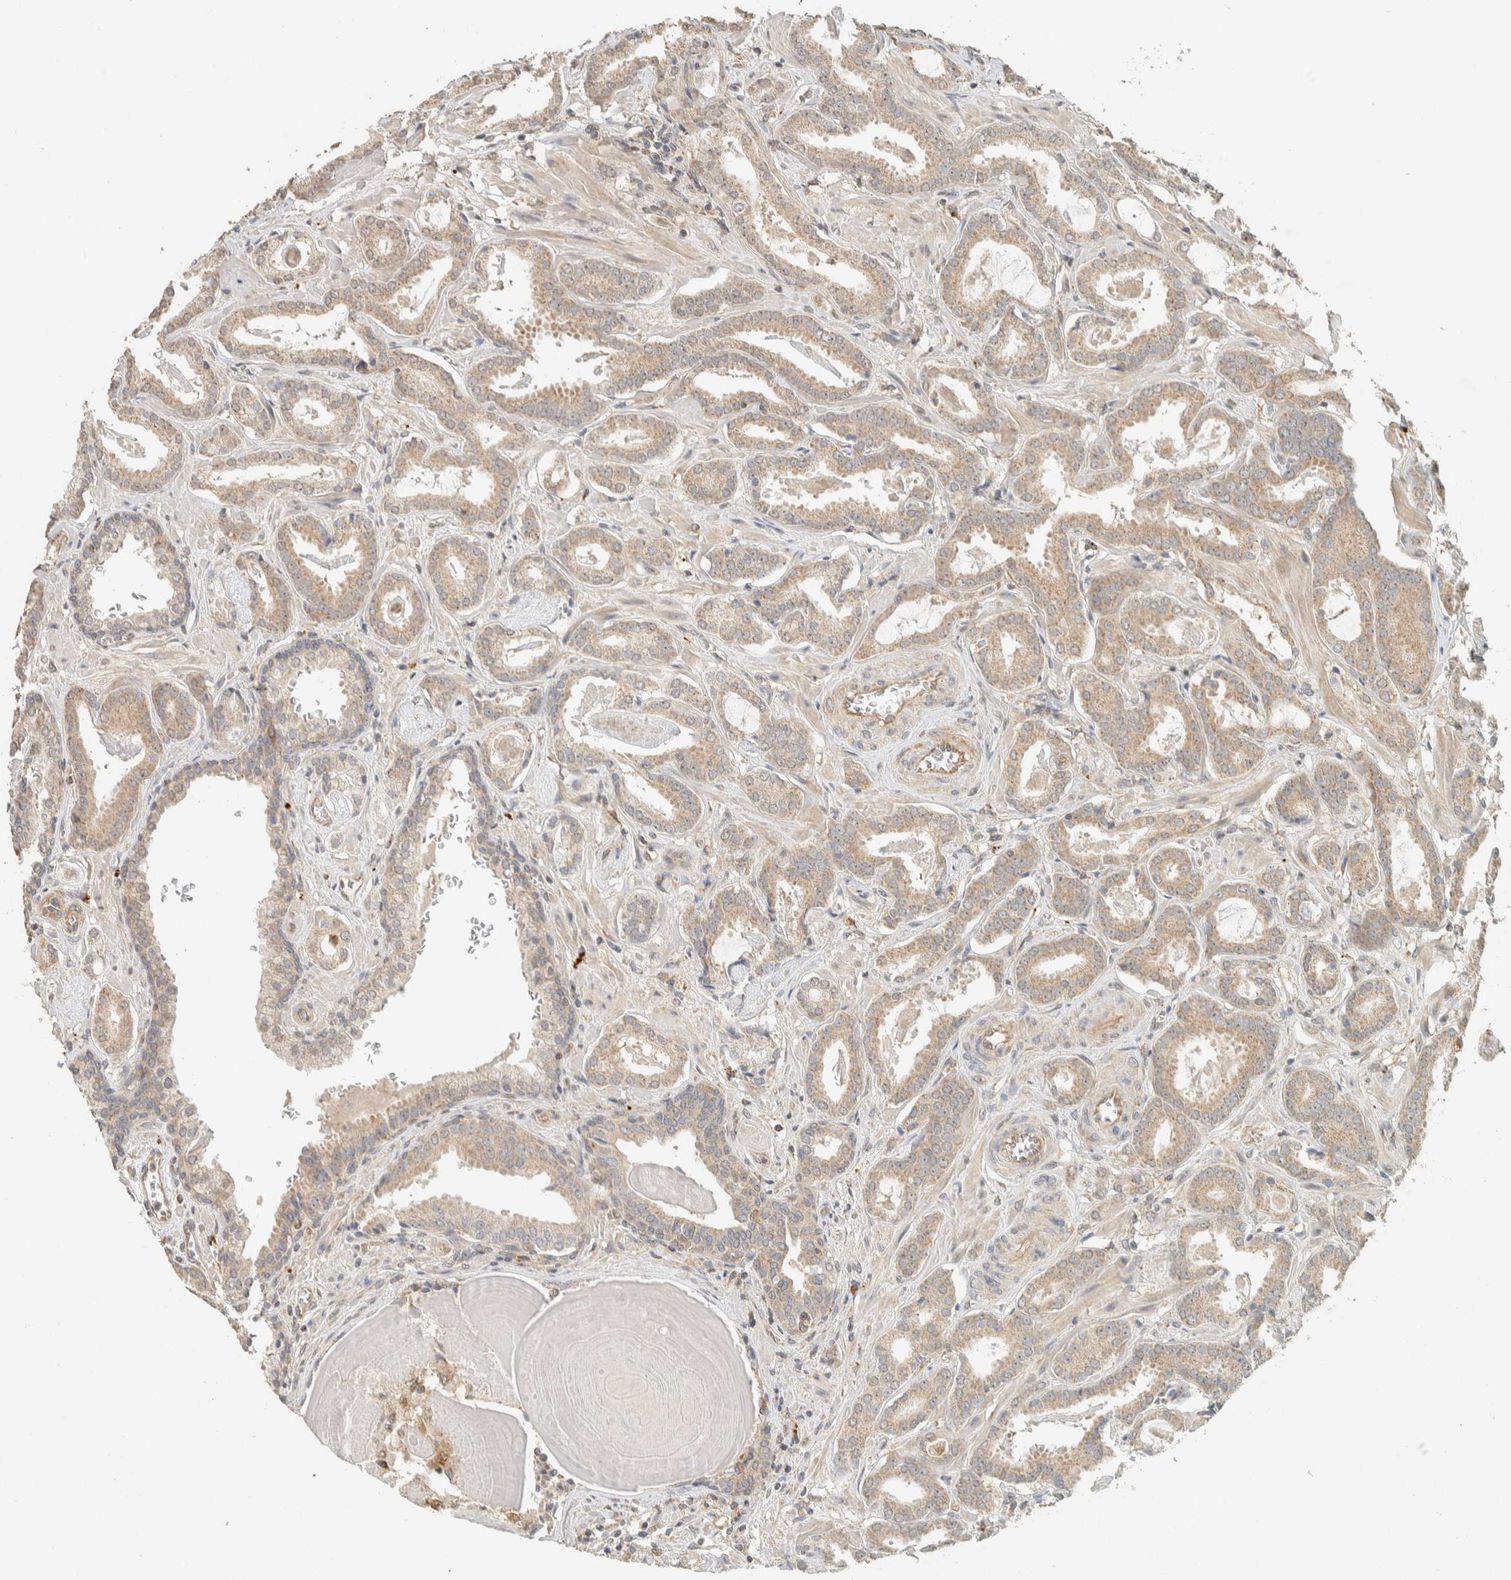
{"staining": {"intensity": "weak", "quantity": ">75%", "location": "cytoplasmic/membranous"}, "tissue": "prostate cancer", "cell_type": "Tumor cells", "image_type": "cancer", "snomed": [{"axis": "morphology", "description": "Adenocarcinoma, Low grade"}, {"axis": "topography", "description": "Prostate"}], "caption": "Prostate cancer stained for a protein shows weak cytoplasmic/membranous positivity in tumor cells. The protein of interest is stained brown, and the nuclei are stained in blue (DAB IHC with brightfield microscopy, high magnification).", "gene": "PDE7B", "patient": {"sex": "male", "age": 53}}